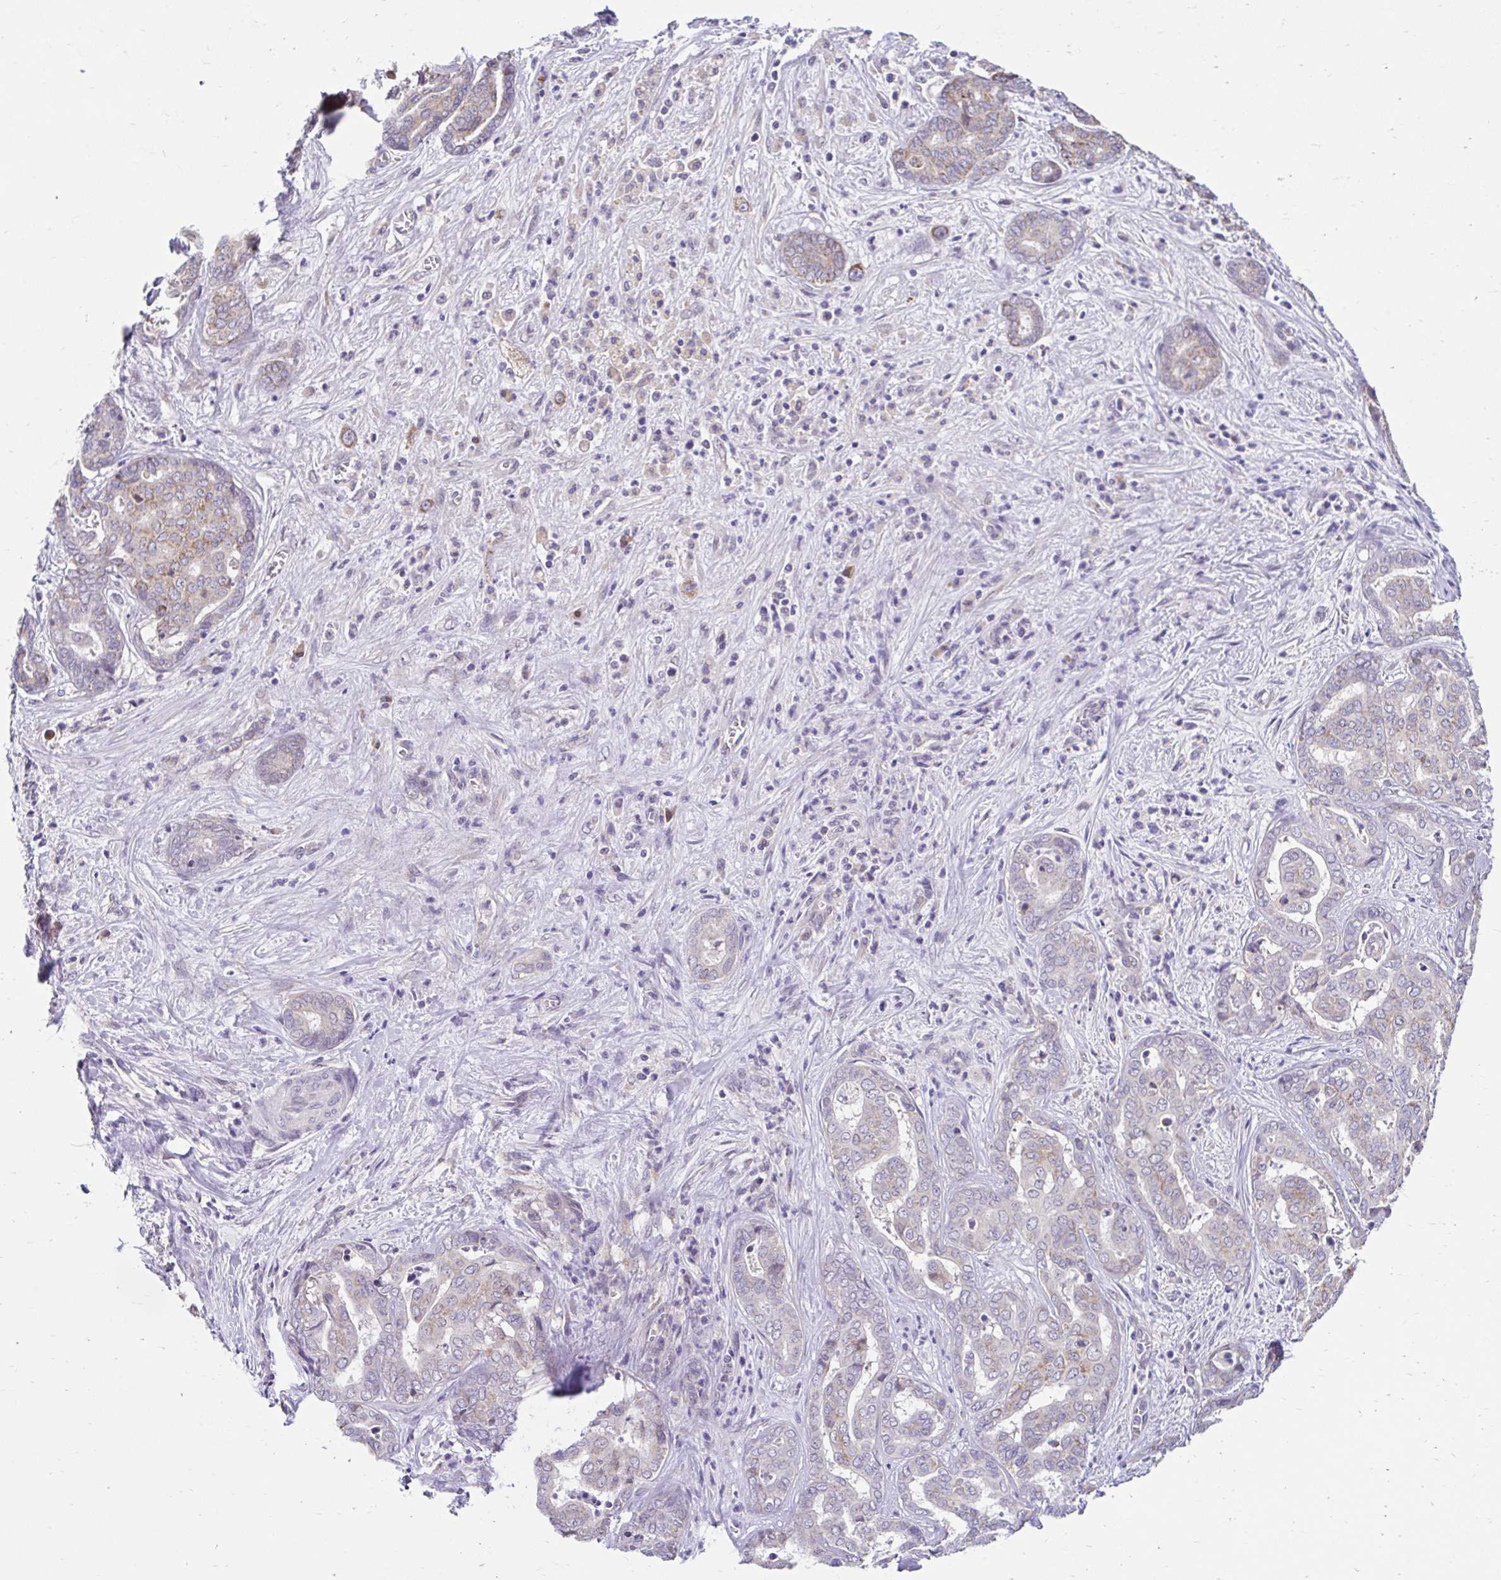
{"staining": {"intensity": "moderate", "quantity": "25%-75%", "location": "cytoplasmic/membranous"}, "tissue": "liver cancer", "cell_type": "Tumor cells", "image_type": "cancer", "snomed": [{"axis": "morphology", "description": "Cholangiocarcinoma"}, {"axis": "topography", "description": "Liver"}], "caption": "This is a histology image of immunohistochemistry staining of liver cancer, which shows moderate expression in the cytoplasmic/membranous of tumor cells.", "gene": "NT5C1B", "patient": {"sex": "female", "age": 64}}